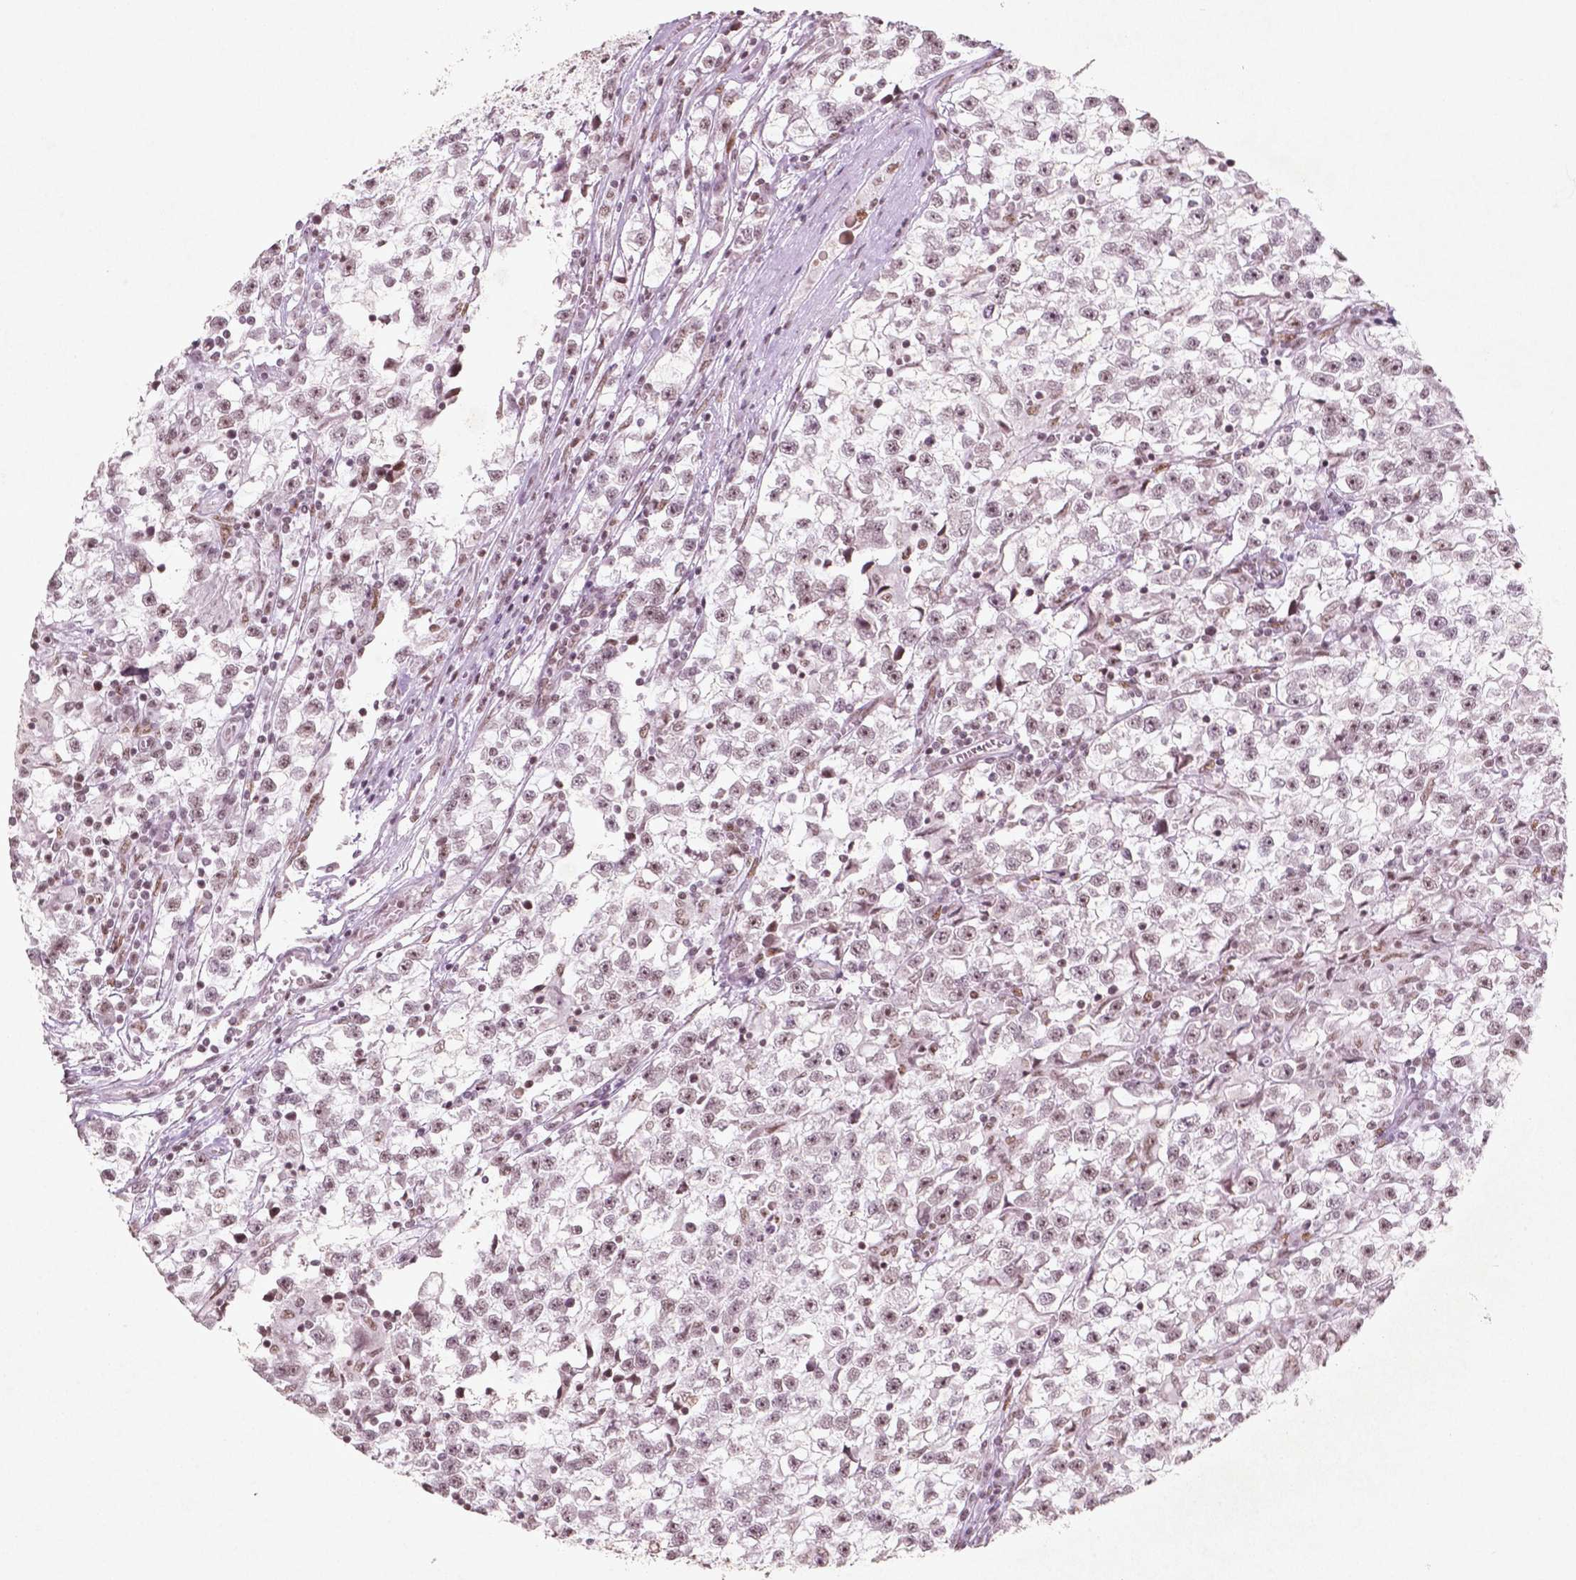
{"staining": {"intensity": "weak", "quantity": ">75%", "location": "nuclear"}, "tissue": "testis cancer", "cell_type": "Tumor cells", "image_type": "cancer", "snomed": [{"axis": "morphology", "description": "Seminoma, NOS"}, {"axis": "topography", "description": "Testis"}], "caption": "DAB (3,3'-diaminobenzidine) immunohistochemical staining of seminoma (testis) reveals weak nuclear protein staining in about >75% of tumor cells. The protein is stained brown, and the nuclei are stained in blue (DAB IHC with brightfield microscopy, high magnification).", "gene": "HMG20B", "patient": {"sex": "male", "age": 31}}